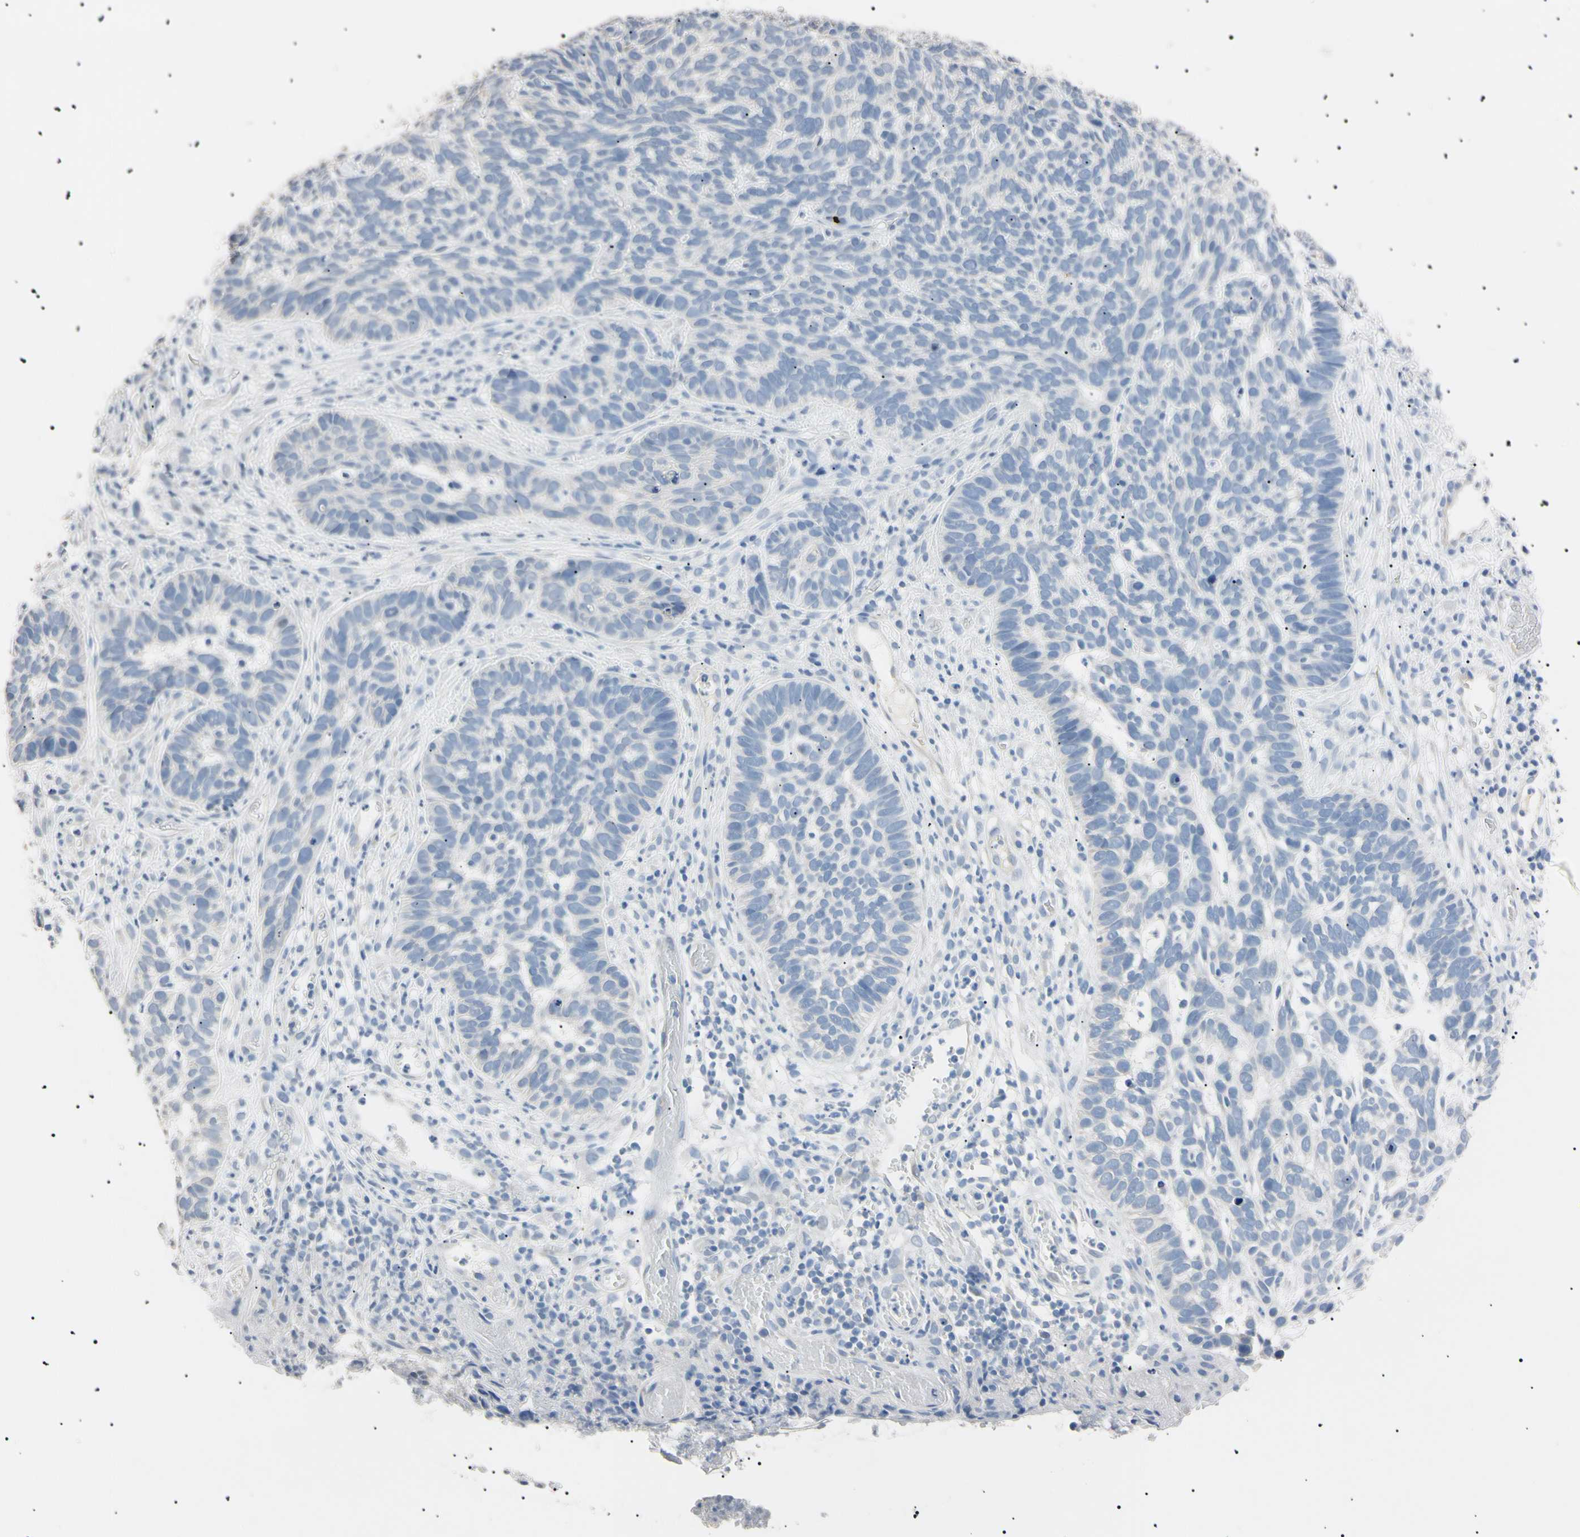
{"staining": {"intensity": "negative", "quantity": "none", "location": "none"}, "tissue": "skin cancer", "cell_type": "Tumor cells", "image_type": "cancer", "snomed": [{"axis": "morphology", "description": "Basal cell carcinoma"}, {"axis": "topography", "description": "Skin"}], "caption": "DAB (3,3'-diaminobenzidine) immunohistochemical staining of human skin cancer shows no significant staining in tumor cells. The staining is performed using DAB (3,3'-diaminobenzidine) brown chromogen with nuclei counter-stained in using hematoxylin.", "gene": "CGB3", "patient": {"sex": "male", "age": 87}}